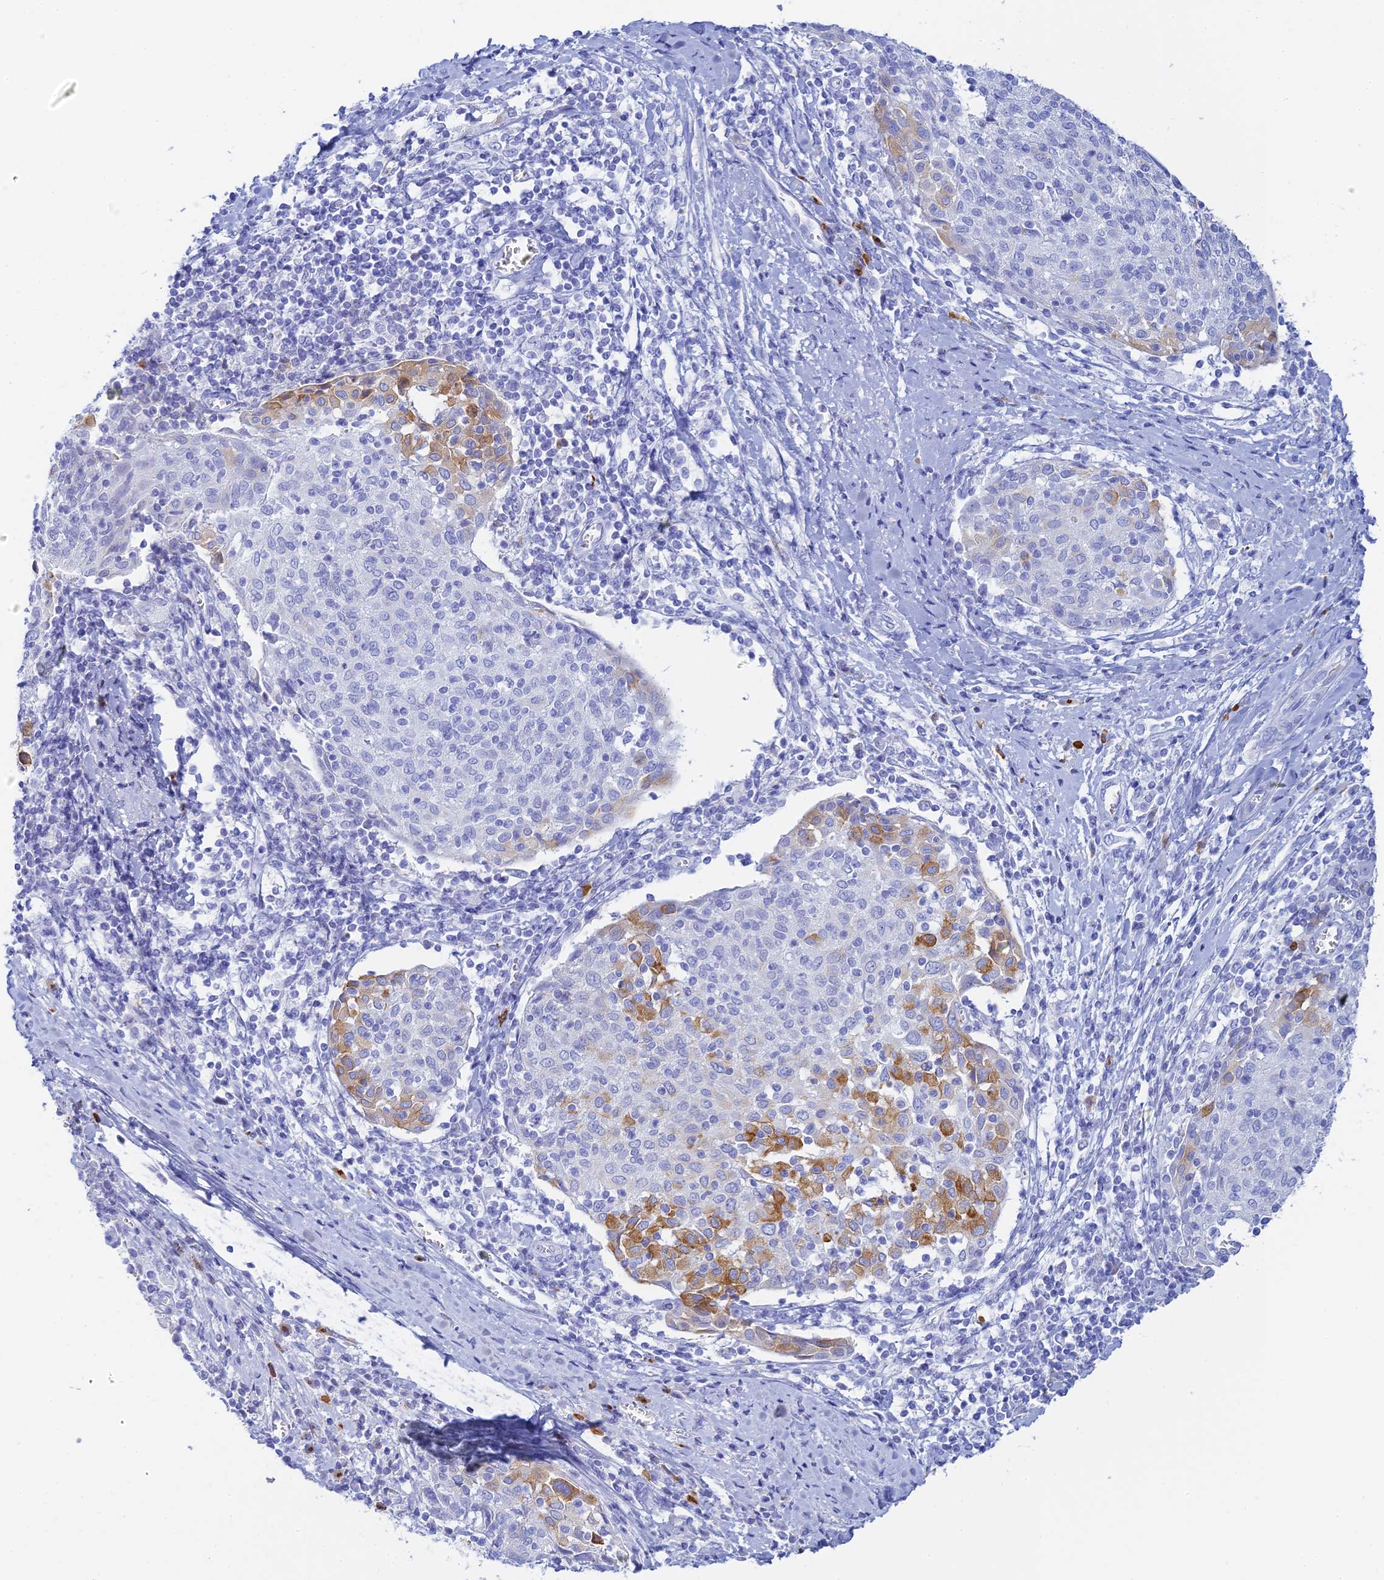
{"staining": {"intensity": "moderate", "quantity": "<25%", "location": "cytoplasmic/membranous"}, "tissue": "cervical cancer", "cell_type": "Tumor cells", "image_type": "cancer", "snomed": [{"axis": "morphology", "description": "Squamous cell carcinoma, NOS"}, {"axis": "topography", "description": "Cervix"}], "caption": "Protein expression analysis of squamous cell carcinoma (cervical) demonstrates moderate cytoplasmic/membranous staining in approximately <25% of tumor cells. The protein is shown in brown color, while the nuclei are stained blue.", "gene": "CEP152", "patient": {"sex": "female", "age": 52}}